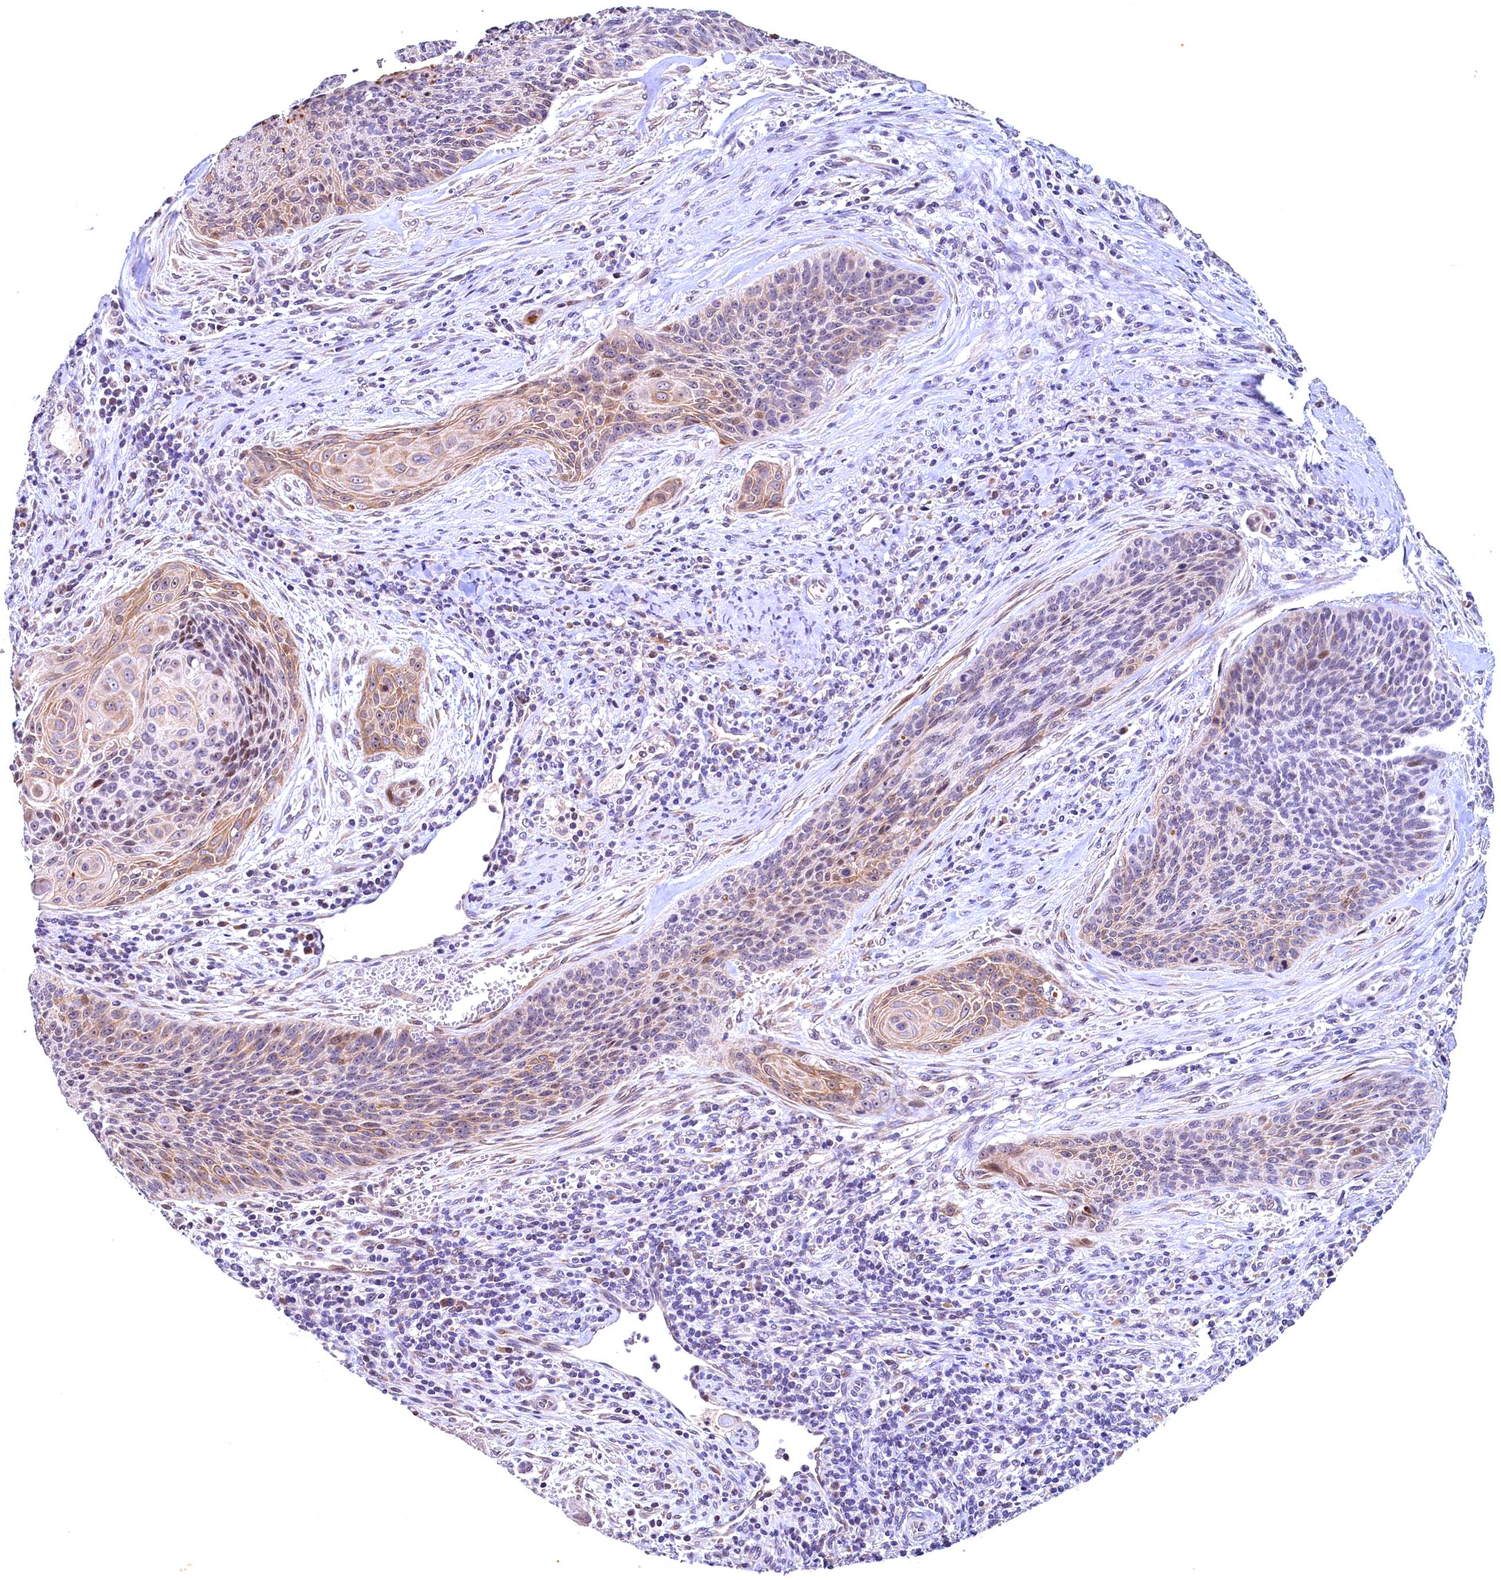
{"staining": {"intensity": "weak", "quantity": "25%-75%", "location": "cytoplasmic/membranous"}, "tissue": "cervical cancer", "cell_type": "Tumor cells", "image_type": "cancer", "snomed": [{"axis": "morphology", "description": "Squamous cell carcinoma, NOS"}, {"axis": "topography", "description": "Cervix"}], "caption": "Immunohistochemical staining of human cervical squamous cell carcinoma exhibits weak cytoplasmic/membranous protein expression in approximately 25%-75% of tumor cells.", "gene": "LATS2", "patient": {"sex": "female", "age": 55}}